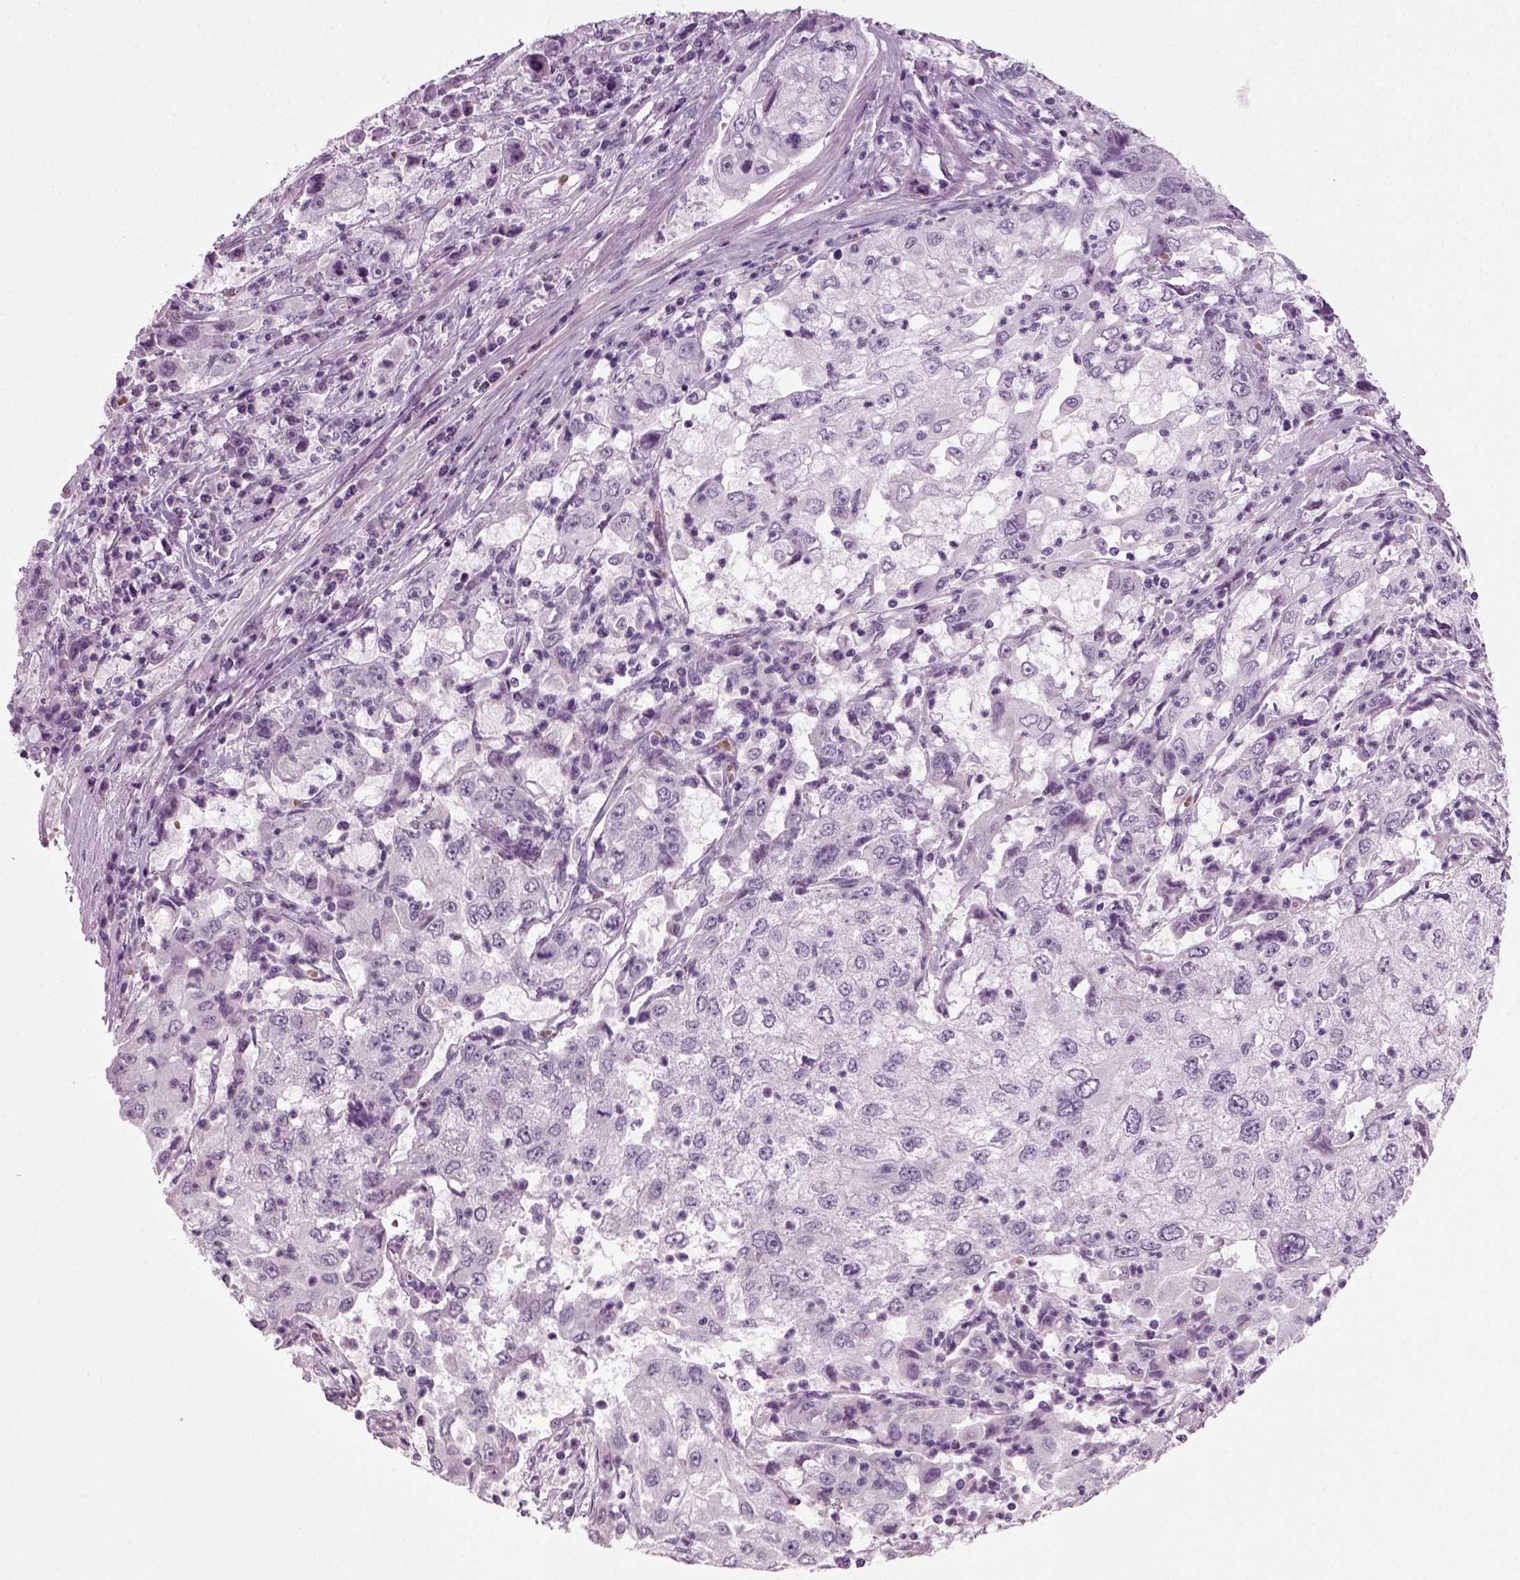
{"staining": {"intensity": "negative", "quantity": "none", "location": "none"}, "tissue": "cervical cancer", "cell_type": "Tumor cells", "image_type": "cancer", "snomed": [{"axis": "morphology", "description": "Squamous cell carcinoma, NOS"}, {"axis": "topography", "description": "Cervix"}], "caption": "An immunohistochemistry (IHC) image of squamous cell carcinoma (cervical) is shown. There is no staining in tumor cells of squamous cell carcinoma (cervical). (DAB IHC with hematoxylin counter stain).", "gene": "ZC2HC1C", "patient": {"sex": "female", "age": 36}}